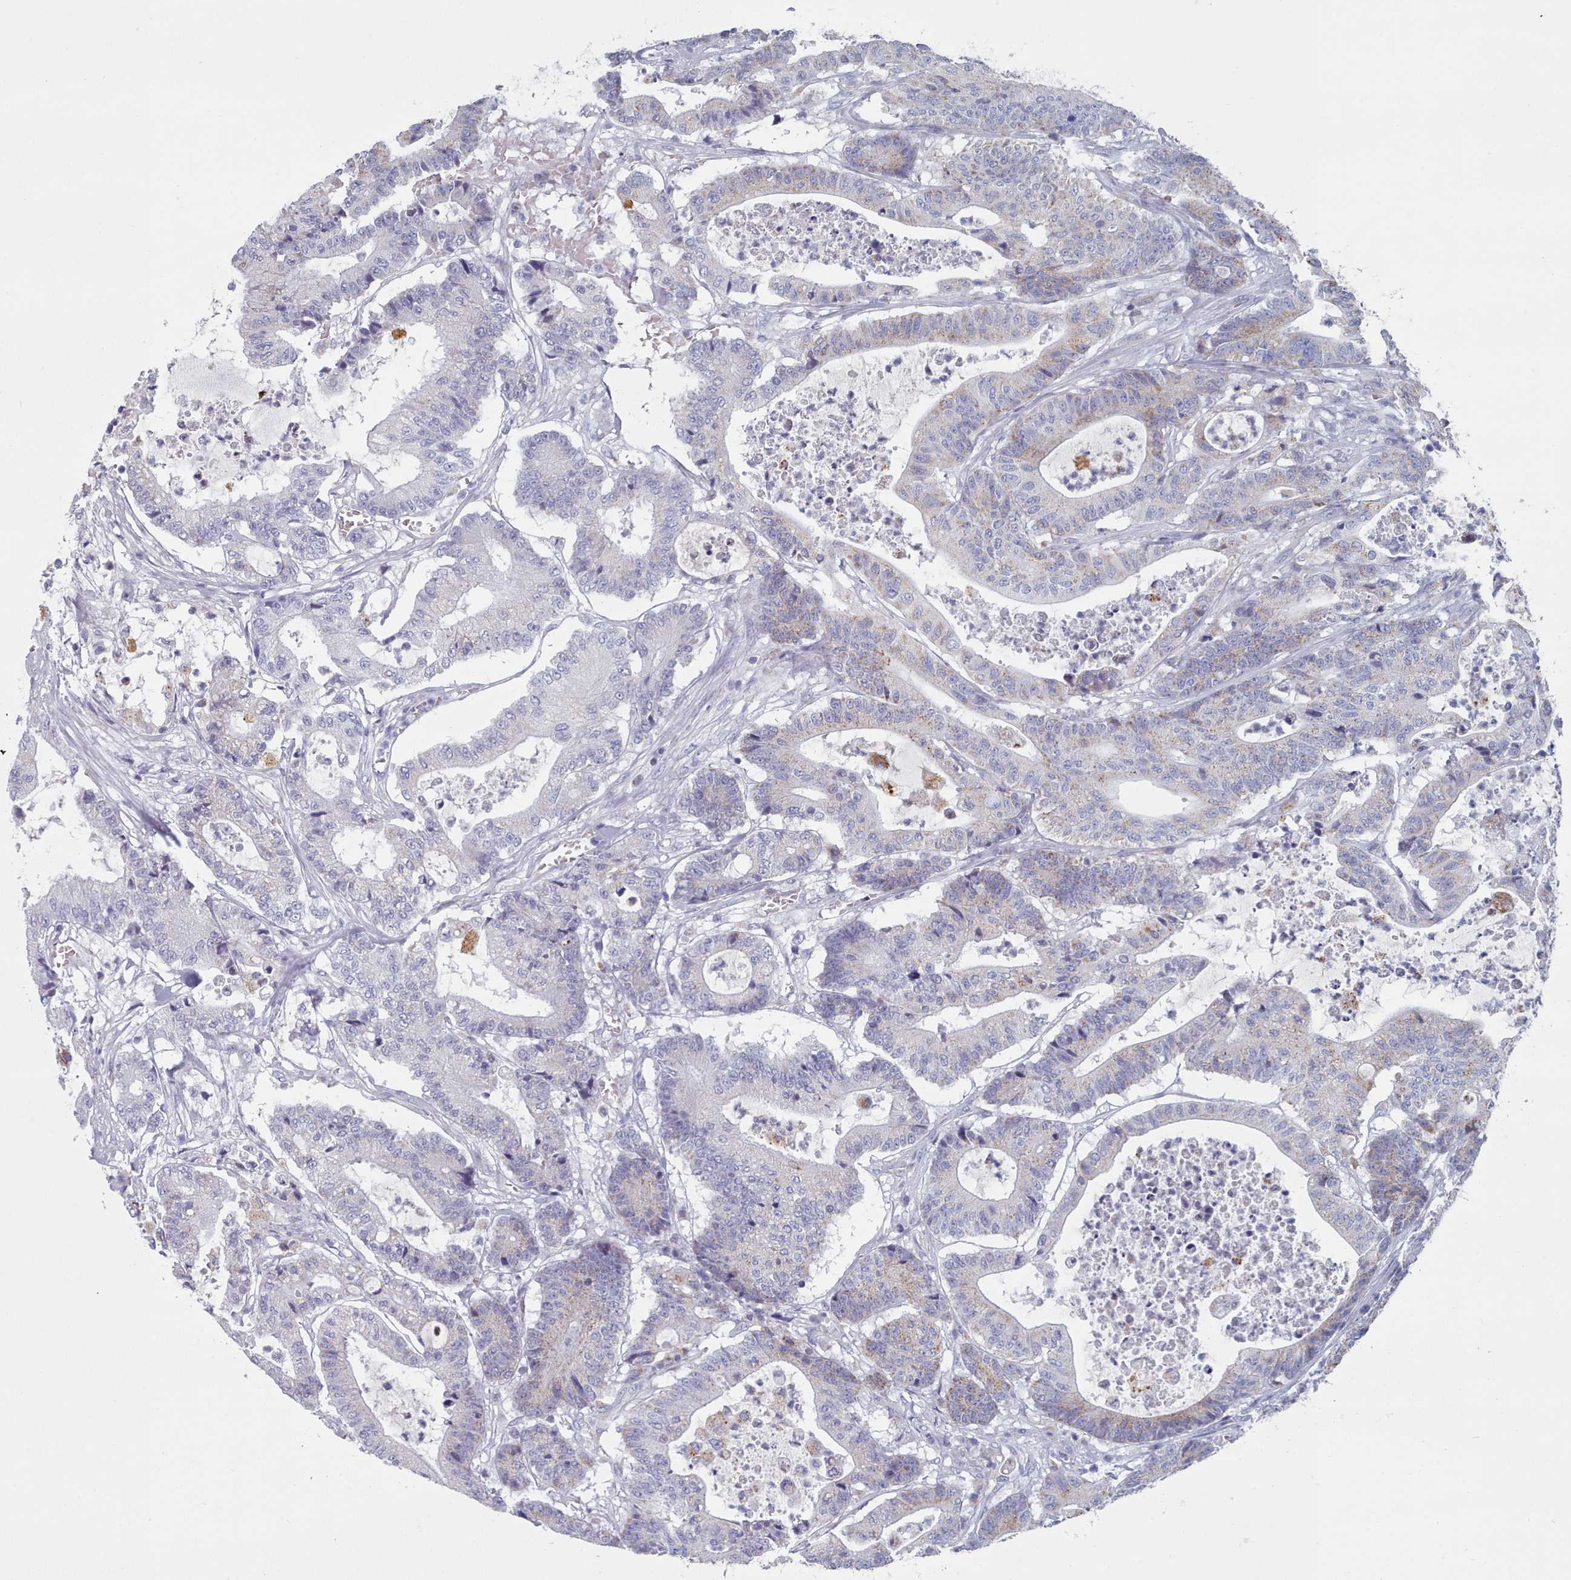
{"staining": {"intensity": "weak", "quantity": "<25%", "location": "cytoplasmic/membranous"}, "tissue": "colorectal cancer", "cell_type": "Tumor cells", "image_type": "cancer", "snomed": [{"axis": "morphology", "description": "Adenocarcinoma, NOS"}, {"axis": "topography", "description": "Colon"}], "caption": "A high-resolution image shows immunohistochemistry (IHC) staining of adenocarcinoma (colorectal), which demonstrates no significant staining in tumor cells. (DAB immunohistochemistry visualized using brightfield microscopy, high magnification).", "gene": "FAM170B", "patient": {"sex": "female", "age": 84}}